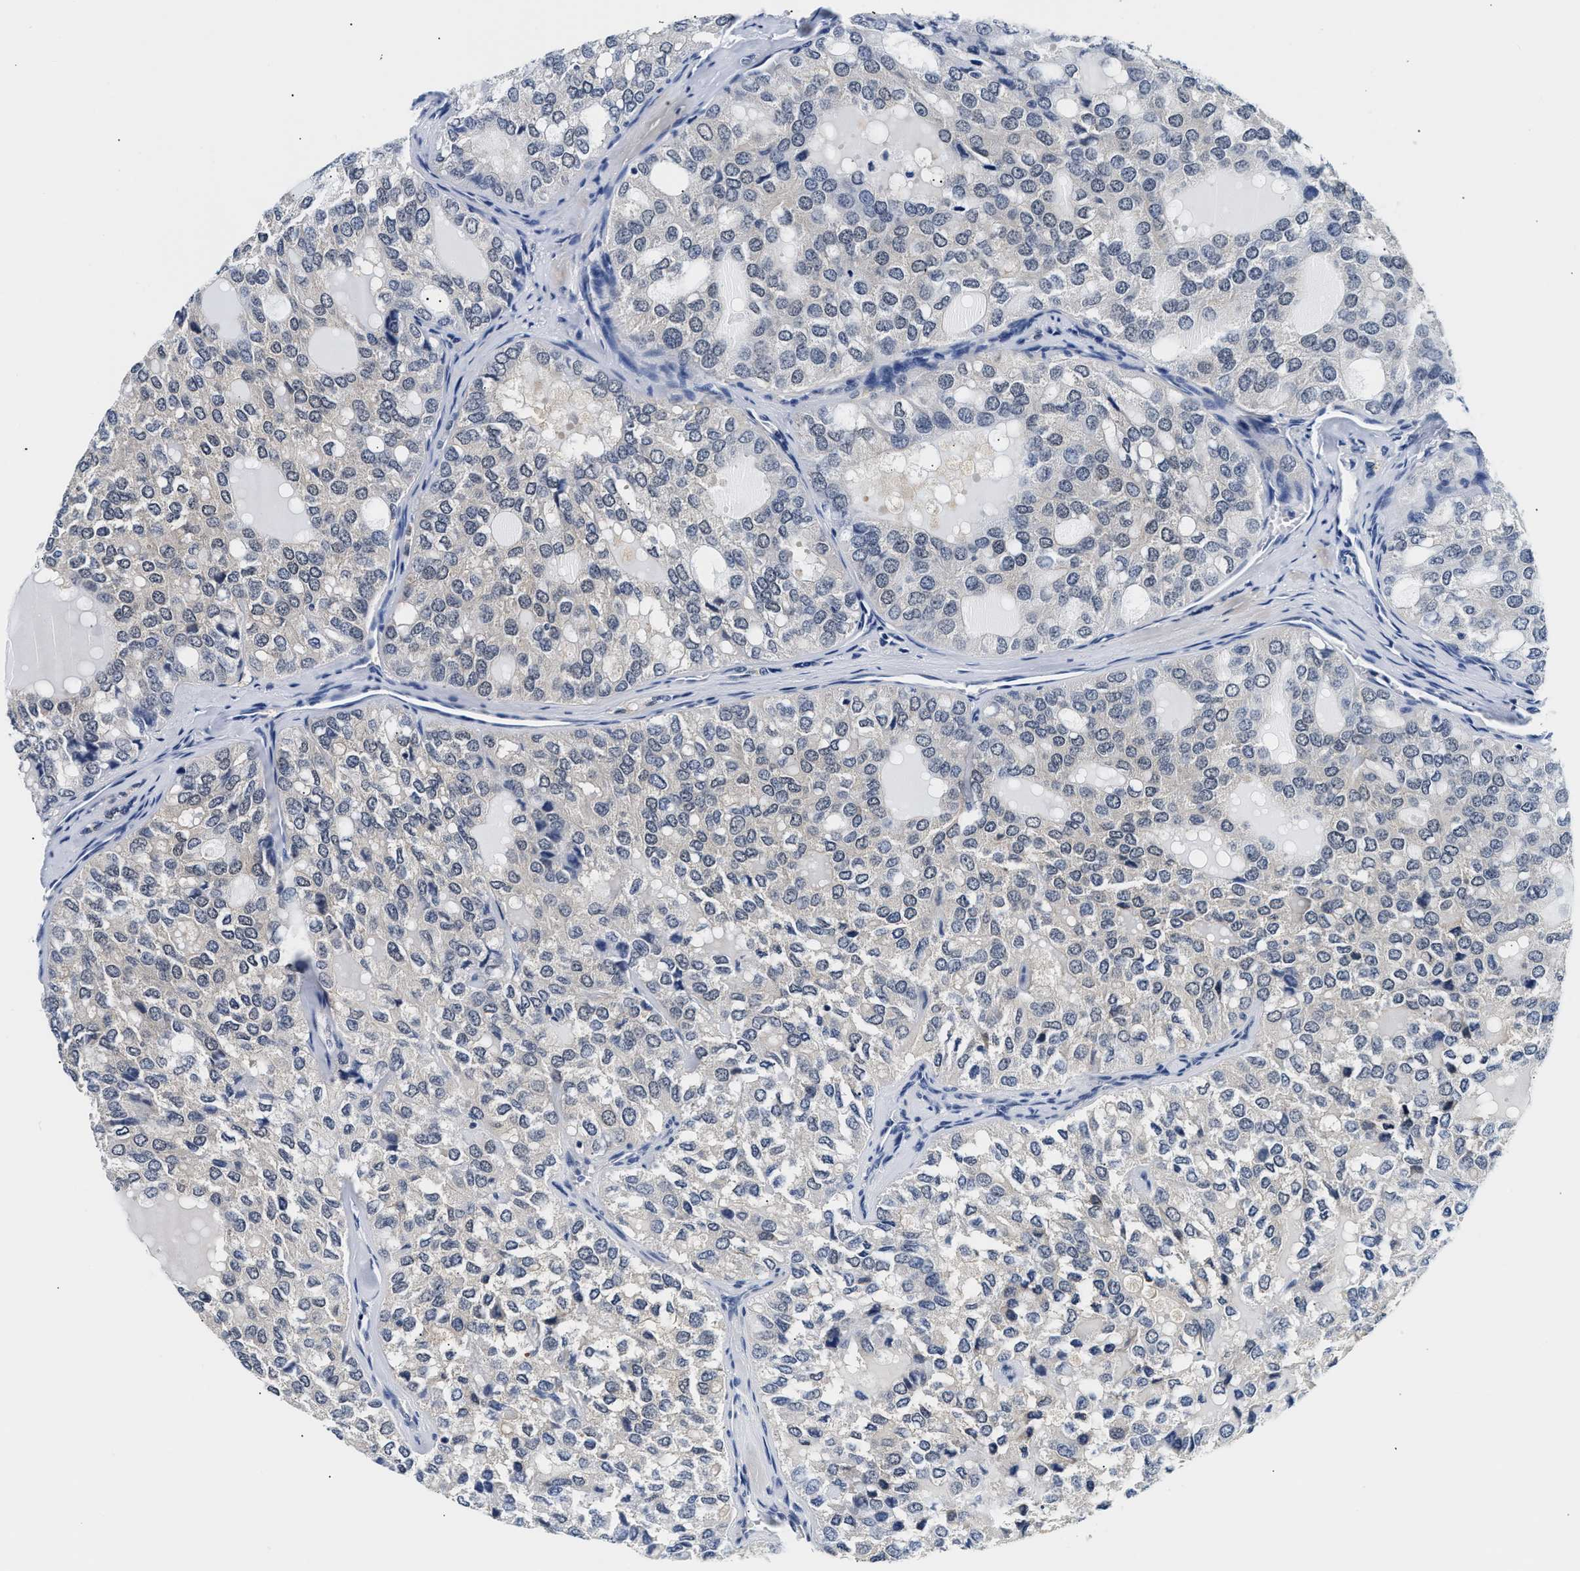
{"staining": {"intensity": "negative", "quantity": "none", "location": "none"}, "tissue": "thyroid cancer", "cell_type": "Tumor cells", "image_type": "cancer", "snomed": [{"axis": "morphology", "description": "Follicular adenoma carcinoma, NOS"}, {"axis": "topography", "description": "Thyroid gland"}], "caption": "DAB immunohistochemical staining of human thyroid follicular adenoma carcinoma demonstrates no significant expression in tumor cells. (DAB IHC, high magnification).", "gene": "UCHL3", "patient": {"sex": "male", "age": 75}}